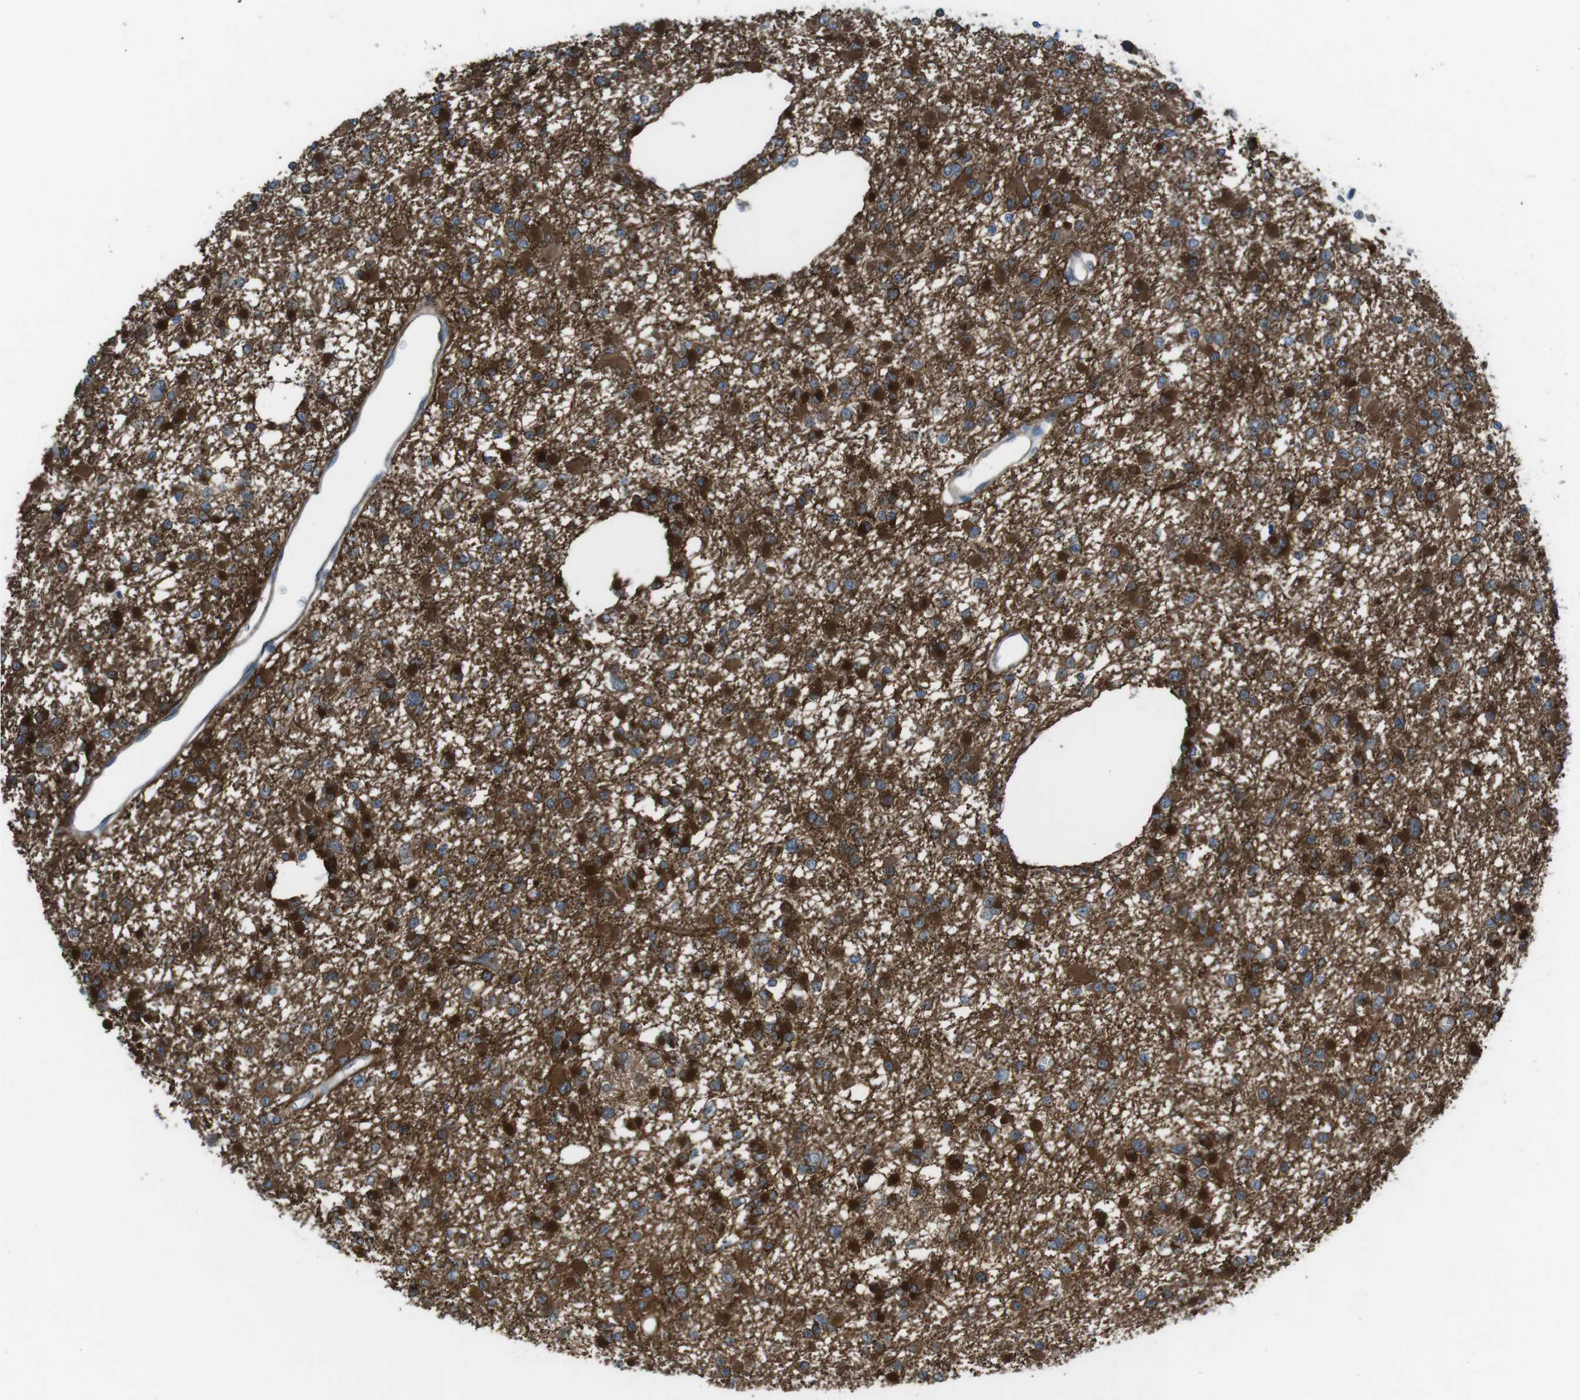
{"staining": {"intensity": "strong", "quantity": ">75%", "location": "cytoplasmic/membranous"}, "tissue": "glioma", "cell_type": "Tumor cells", "image_type": "cancer", "snomed": [{"axis": "morphology", "description": "Glioma, malignant, Low grade"}, {"axis": "topography", "description": "Brain"}], "caption": "Human glioma stained with a brown dye shows strong cytoplasmic/membranous positive staining in approximately >75% of tumor cells.", "gene": "ANK2", "patient": {"sex": "female", "age": 22}}